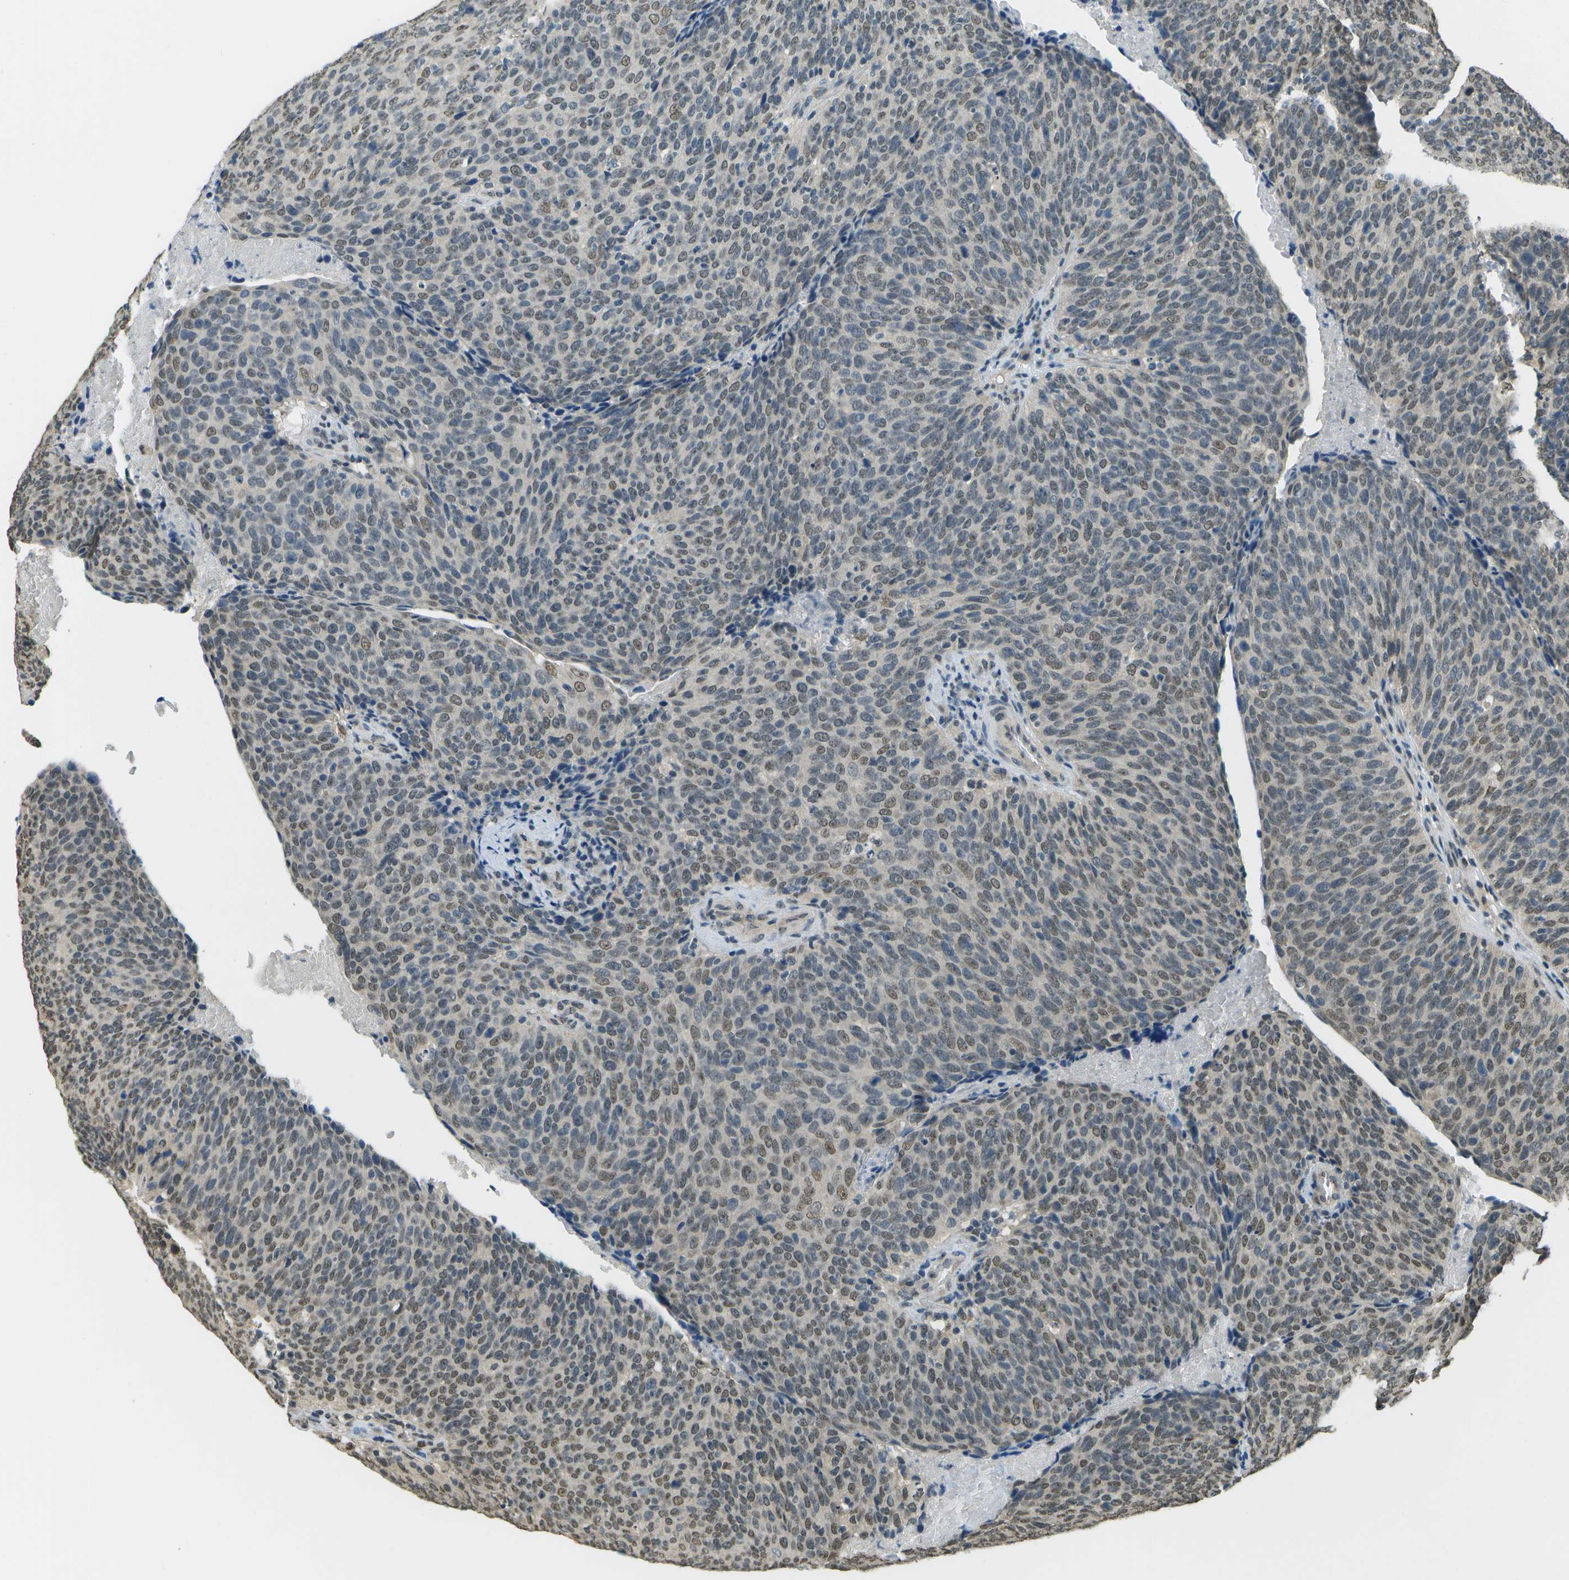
{"staining": {"intensity": "moderate", "quantity": "25%-75%", "location": "nuclear"}, "tissue": "head and neck cancer", "cell_type": "Tumor cells", "image_type": "cancer", "snomed": [{"axis": "morphology", "description": "Squamous cell carcinoma, NOS"}, {"axis": "morphology", "description": "Squamous cell carcinoma, metastatic, NOS"}, {"axis": "topography", "description": "Lymph node"}, {"axis": "topography", "description": "Head-Neck"}], "caption": "Immunohistochemical staining of human head and neck metastatic squamous cell carcinoma demonstrates moderate nuclear protein expression in about 25%-75% of tumor cells. Nuclei are stained in blue.", "gene": "ABL2", "patient": {"sex": "male", "age": 62}}